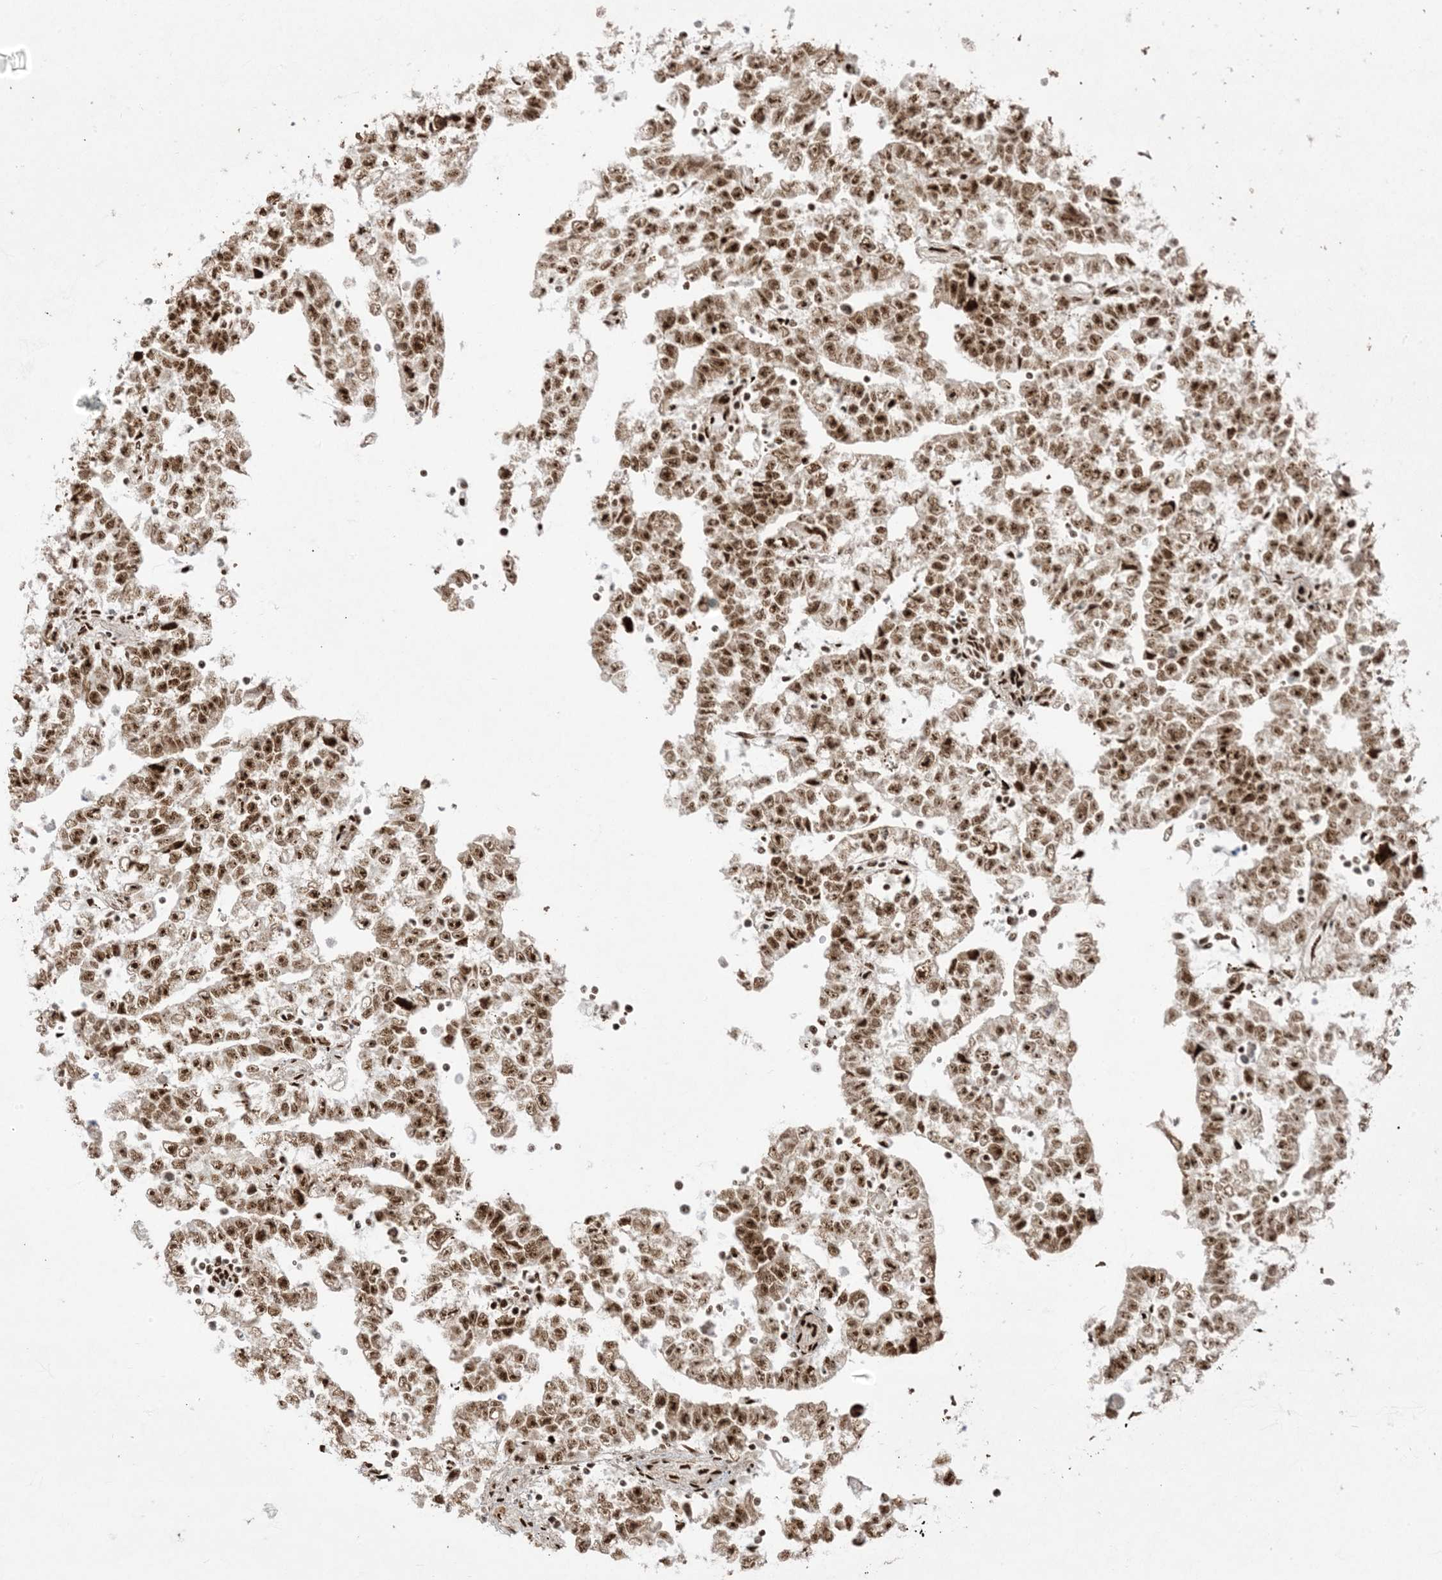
{"staining": {"intensity": "strong", "quantity": ">75%", "location": "nuclear"}, "tissue": "testis cancer", "cell_type": "Tumor cells", "image_type": "cancer", "snomed": [{"axis": "morphology", "description": "Carcinoma, Embryonal, NOS"}, {"axis": "topography", "description": "Testis"}], "caption": "Tumor cells show high levels of strong nuclear staining in about >75% of cells in human testis cancer.", "gene": "RBM10", "patient": {"sex": "male", "age": 25}}